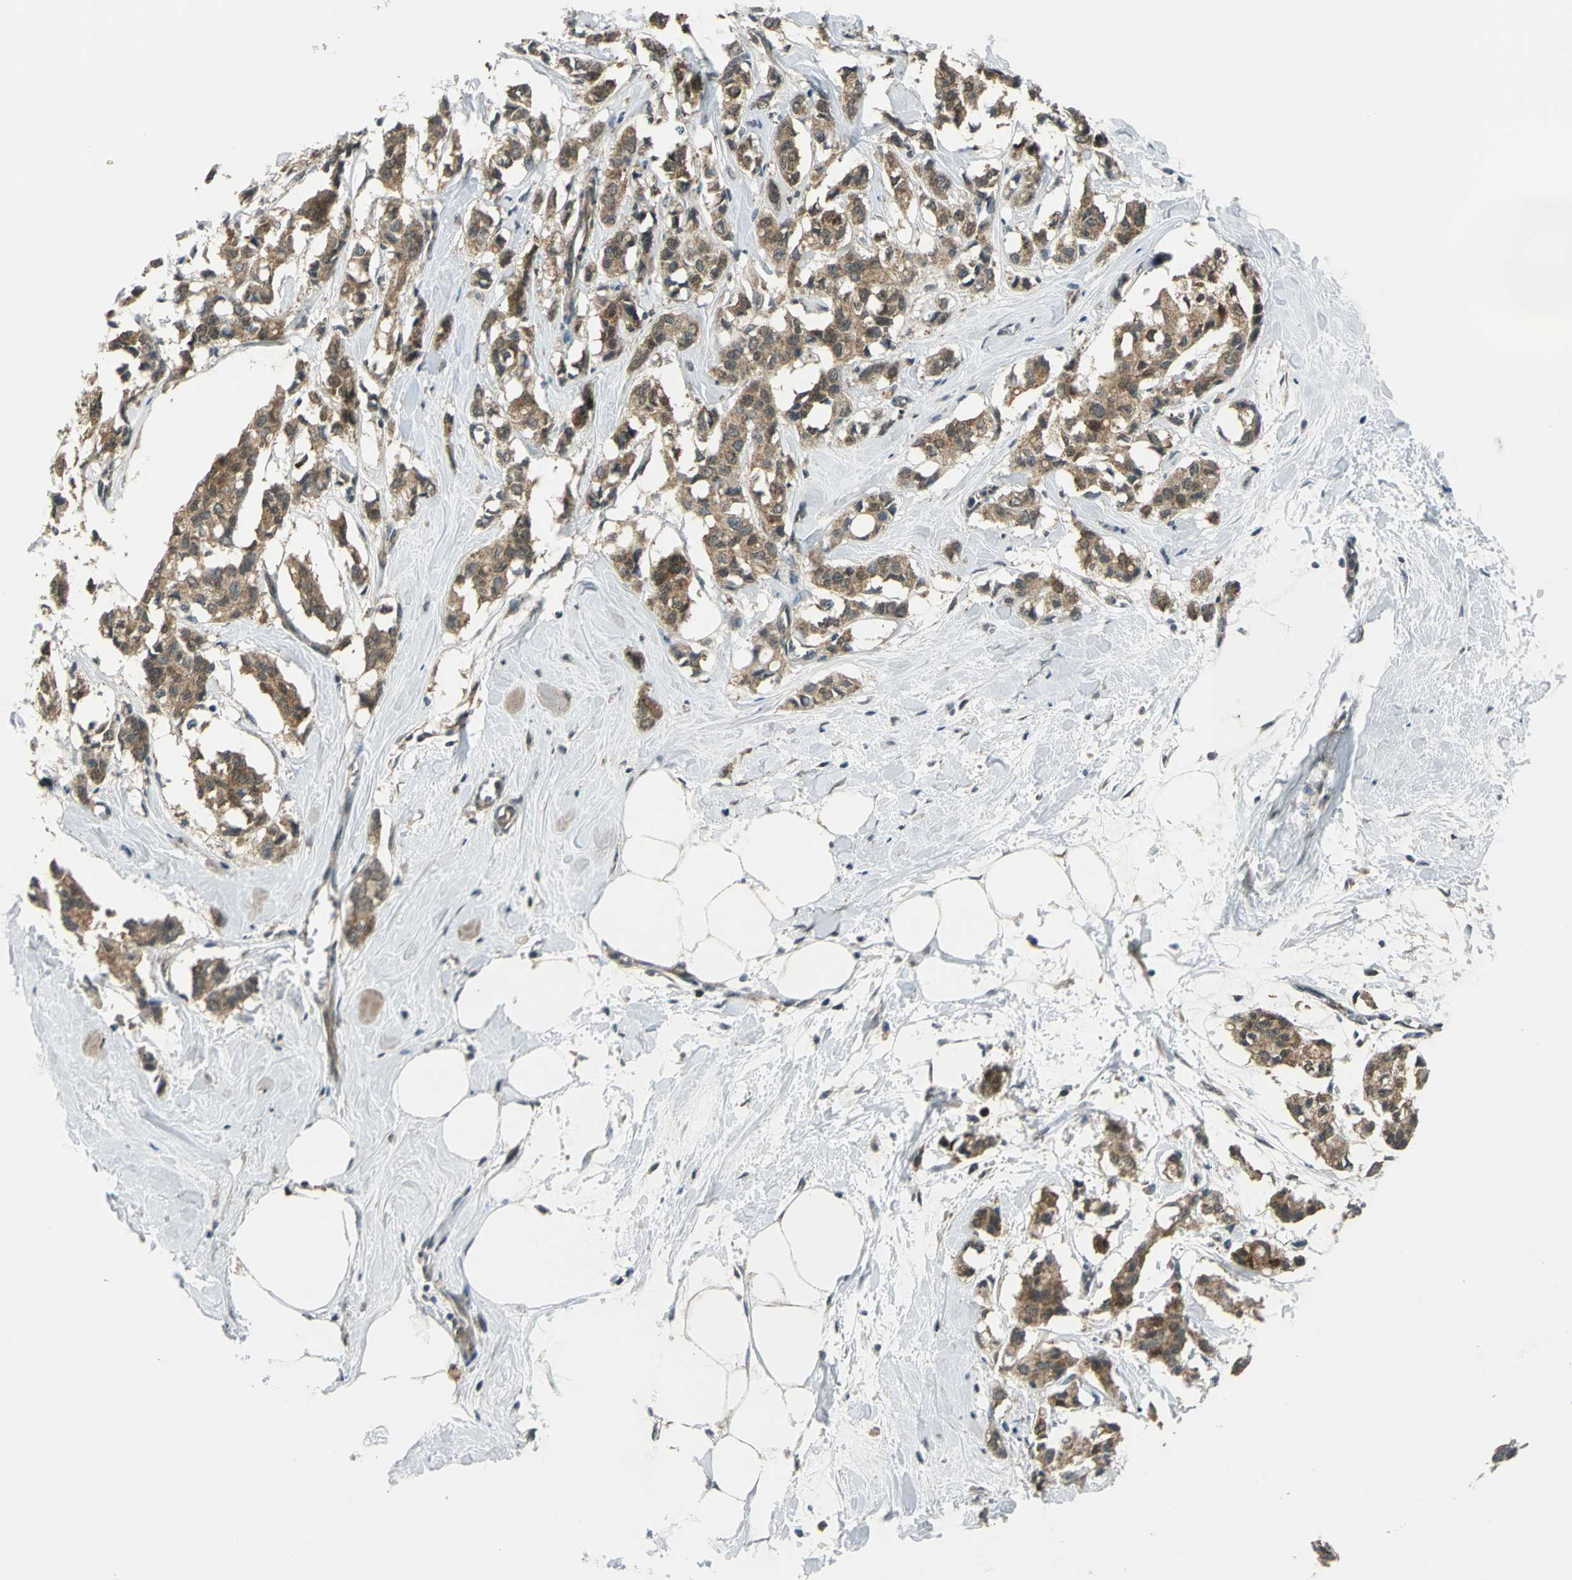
{"staining": {"intensity": "moderate", "quantity": ">75%", "location": "cytoplasmic/membranous"}, "tissue": "breast cancer", "cell_type": "Tumor cells", "image_type": "cancer", "snomed": [{"axis": "morphology", "description": "Duct carcinoma"}, {"axis": "topography", "description": "Breast"}], "caption": "Immunohistochemical staining of breast cancer shows medium levels of moderate cytoplasmic/membranous protein positivity in about >75% of tumor cells. (brown staining indicates protein expression, while blue staining denotes nuclei).", "gene": "NUDT2", "patient": {"sex": "female", "age": 84}}